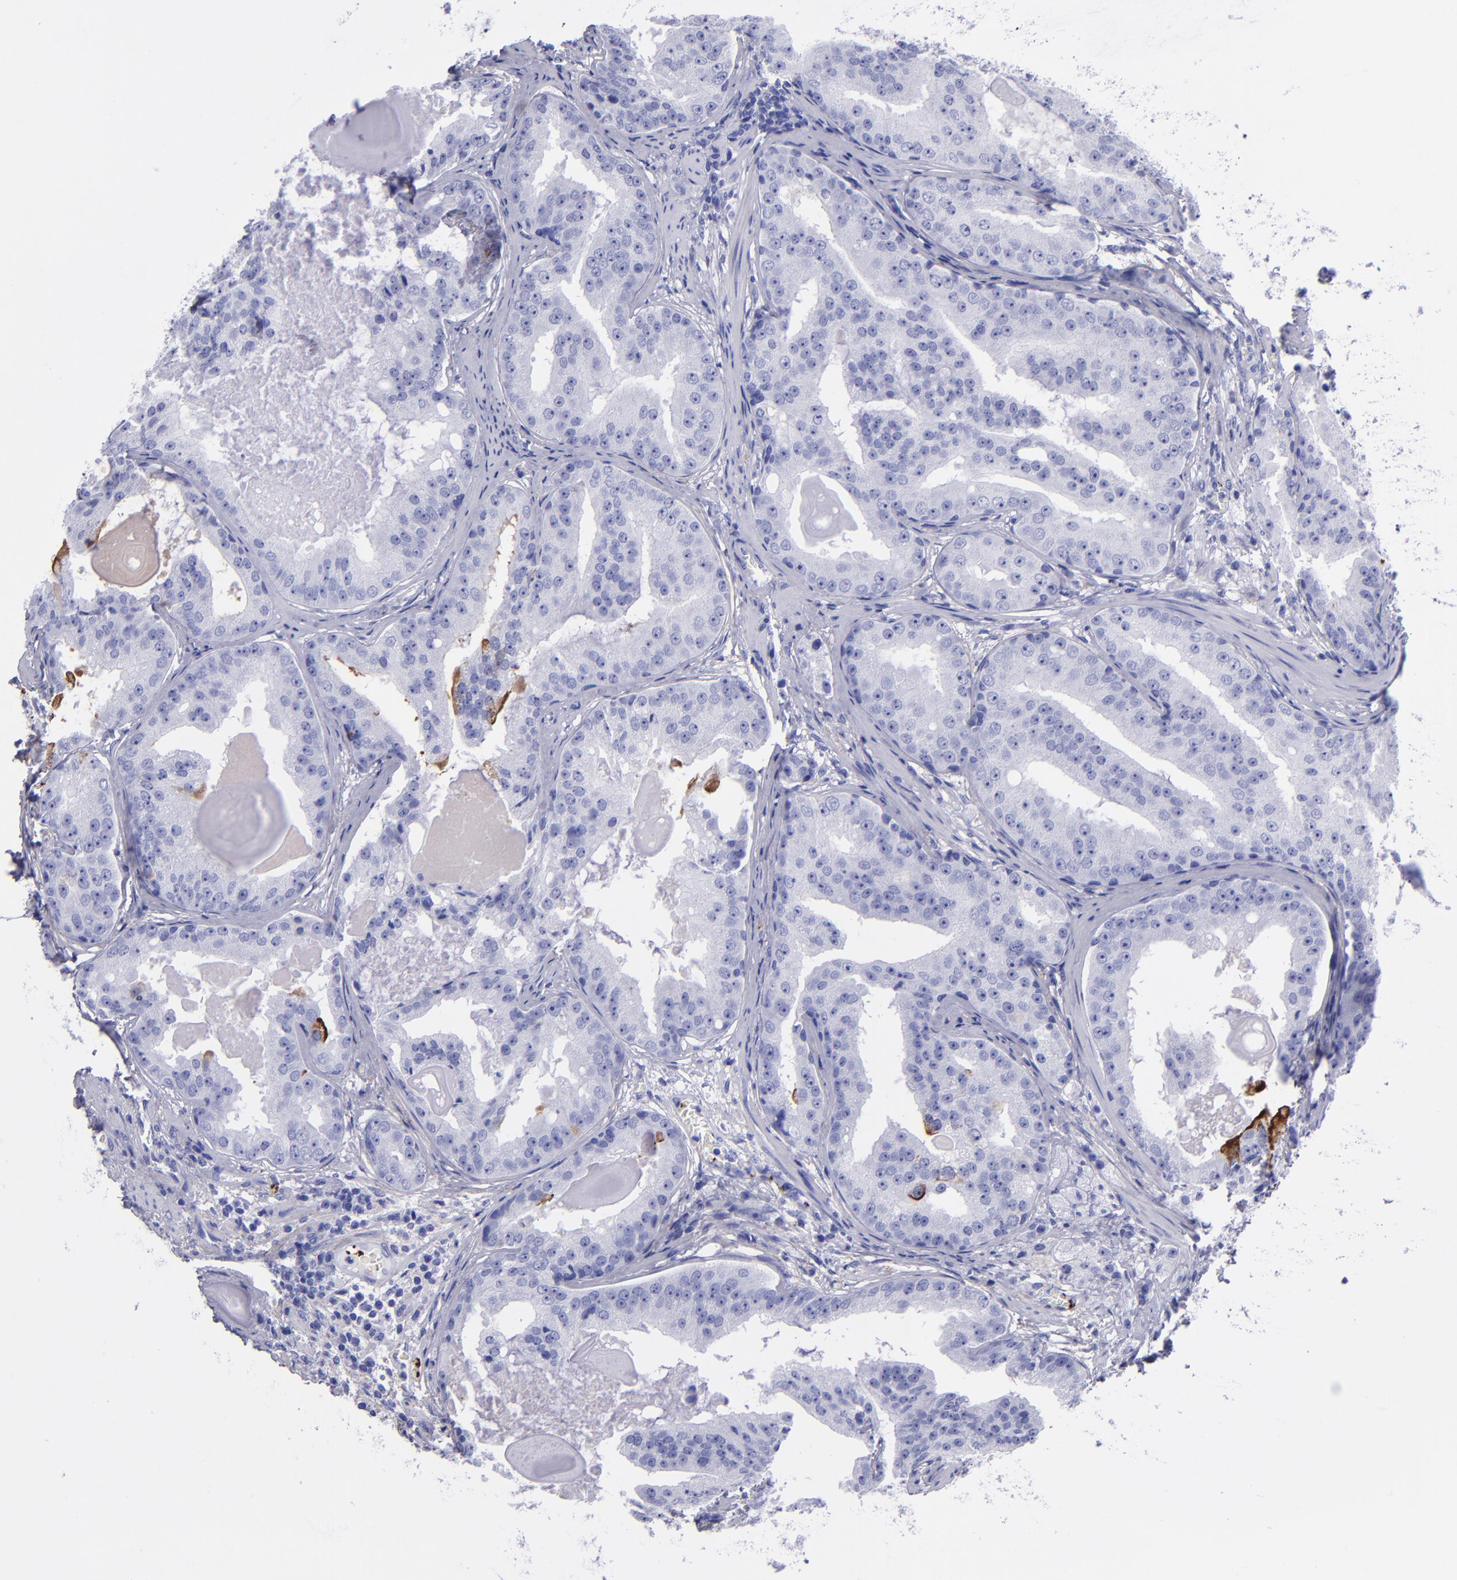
{"staining": {"intensity": "negative", "quantity": "none", "location": "none"}, "tissue": "prostate cancer", "cell_type": "Tumor cells", "image_type": "cancer", "snomed": [{"axis": "morphology", "description": "Adenocarcinoma, High grade"}, {"axis": "topography", "description": "Prostate"}], "caption": "Tumor cells are negative for protein expression in human high-grade adenocarcinoma (prostate).", "gene": "EFCAB13", "patient": {"sex": "male", "age": 68}}